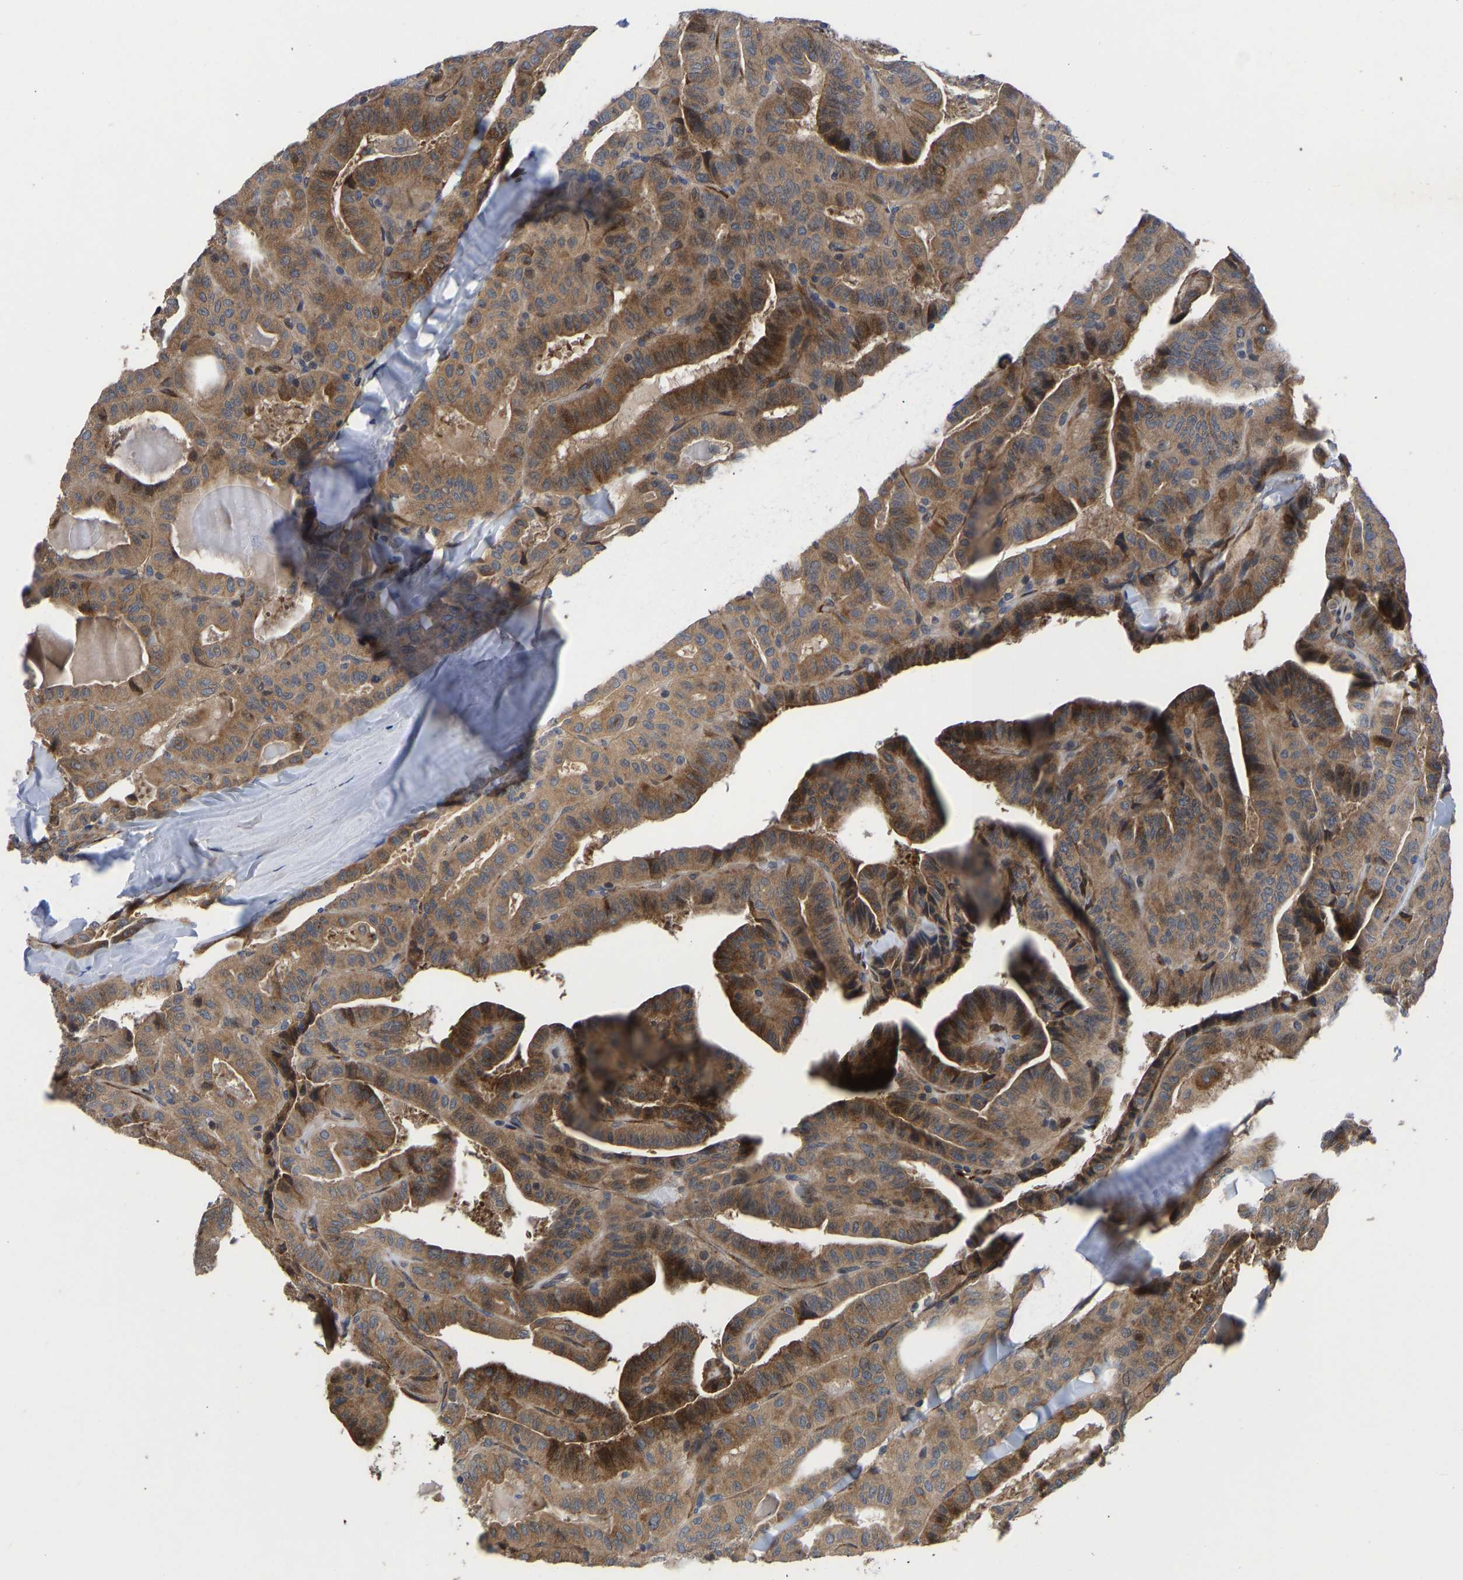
{"staining": {"intensity": "moderate", "quantity": ">75%", "location": "cytoplasmic/membranous"}, "tissue": "thyroid cancer", "cell_type": "Tumor cells", "image_type": "cancer", "snomed": [{"axis": "morphology", "description": "Papillary adenocarcinoma, NOS"}, {"axis": "topography", "description": "Thyroid gland"}], "caption": "A brown stain highlights moderate cytoplasmic/membranous expression of a protein in human papillary adenocarcinoma (thyroid) tumor cells. (IHC, brightfield microscopy, high magnification).", "gene": "FRRS1", "patient": {"sex": "male", "age": 77}}